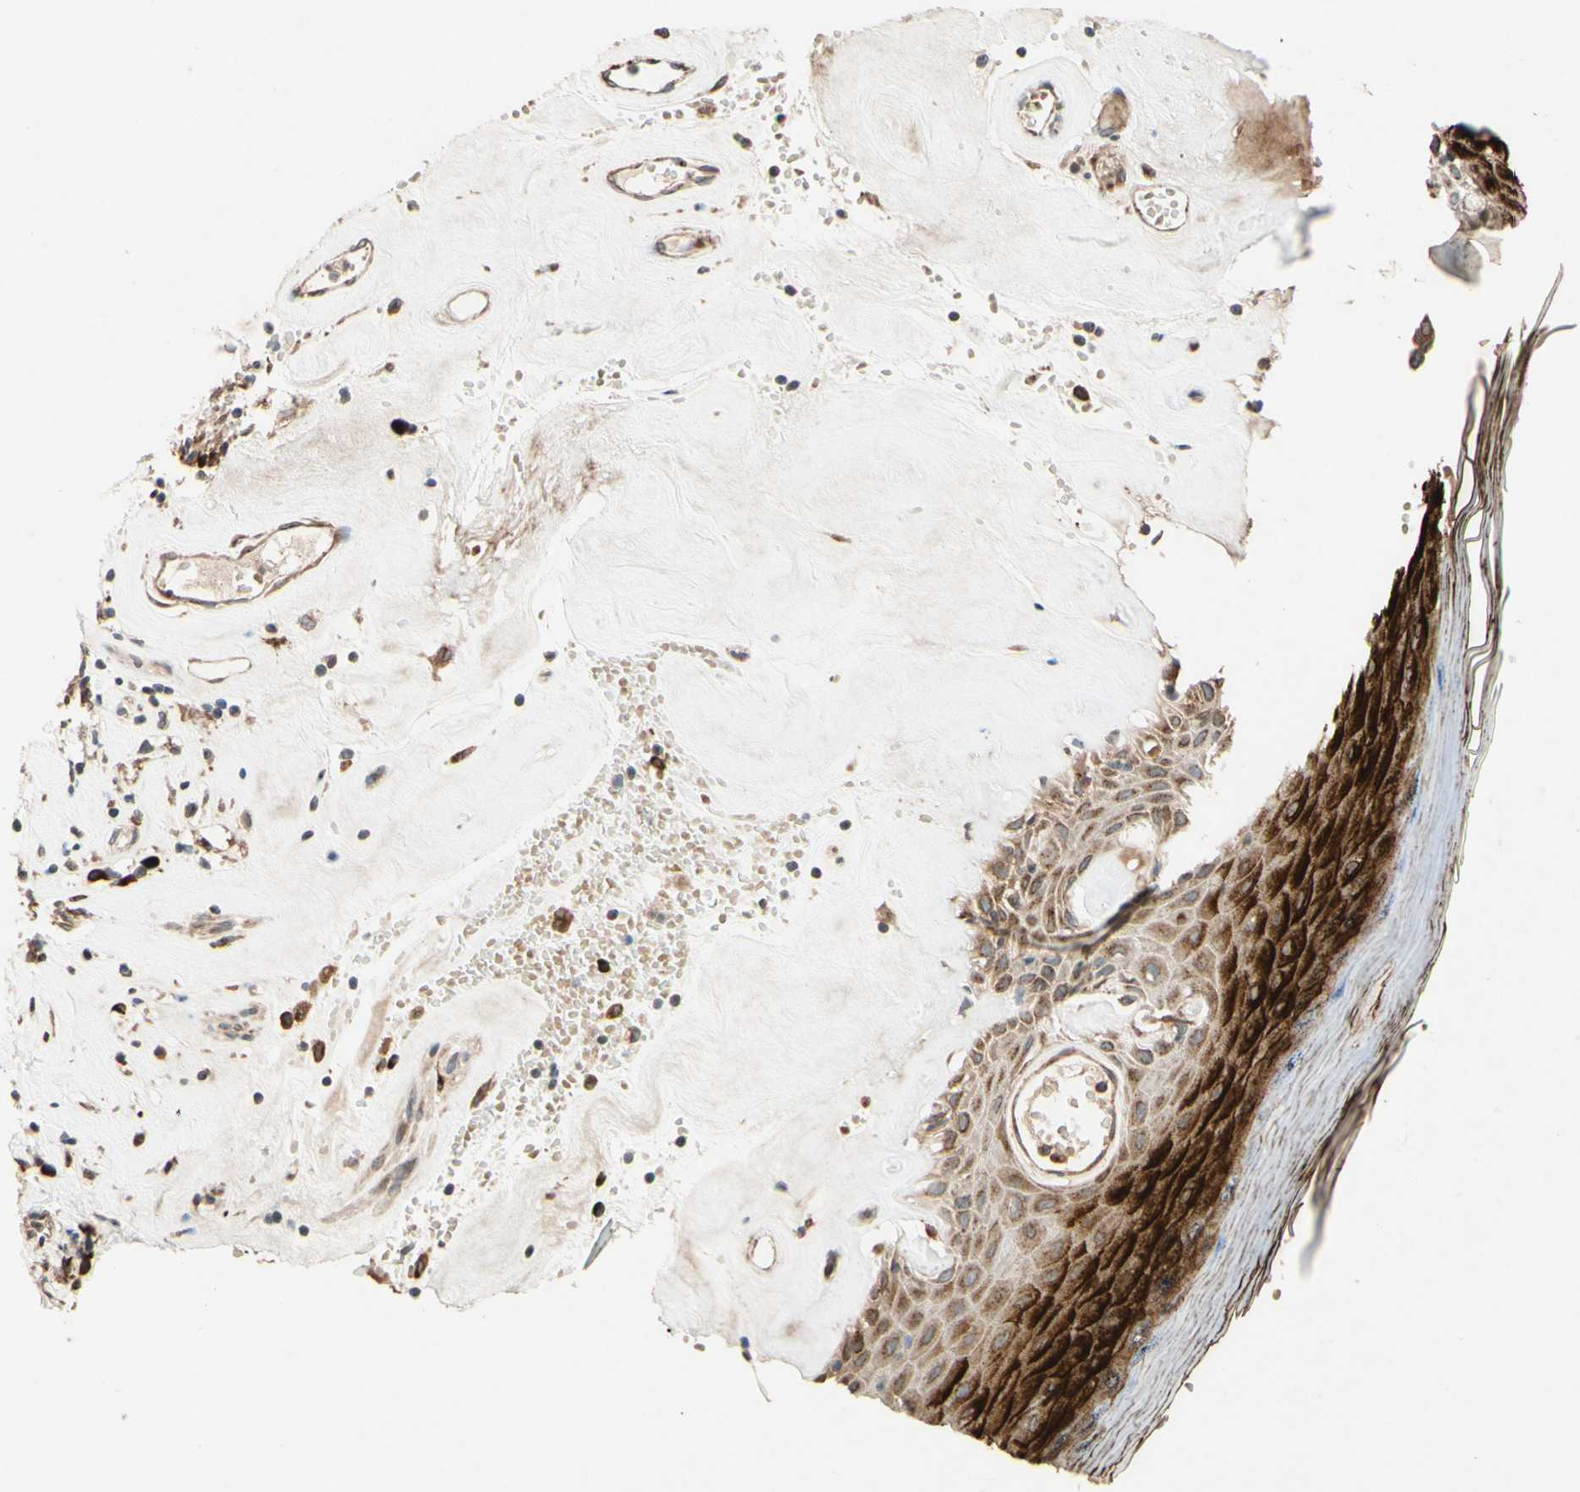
{"staining": {"intensity": "strong", "quantity": "25%-75%", "location": "cytoplasmic/membranous"}, "tissue": "skin", "cell_type": "Epidermal cells", "image_type": "normal", "snomed": [{"axis": "morphology", "description": "Normal tissue, NOS"}, {"axis": "morphology", "description": "Inflammation, NOS"}, {"axis": "topography", "description": "Vulva"}], "caption": "Skin stained with a protein marker exhibits strong staining in epidermal cells.", "gene": "PTPRU", "patient": {"sex": "female", "age": 84}}